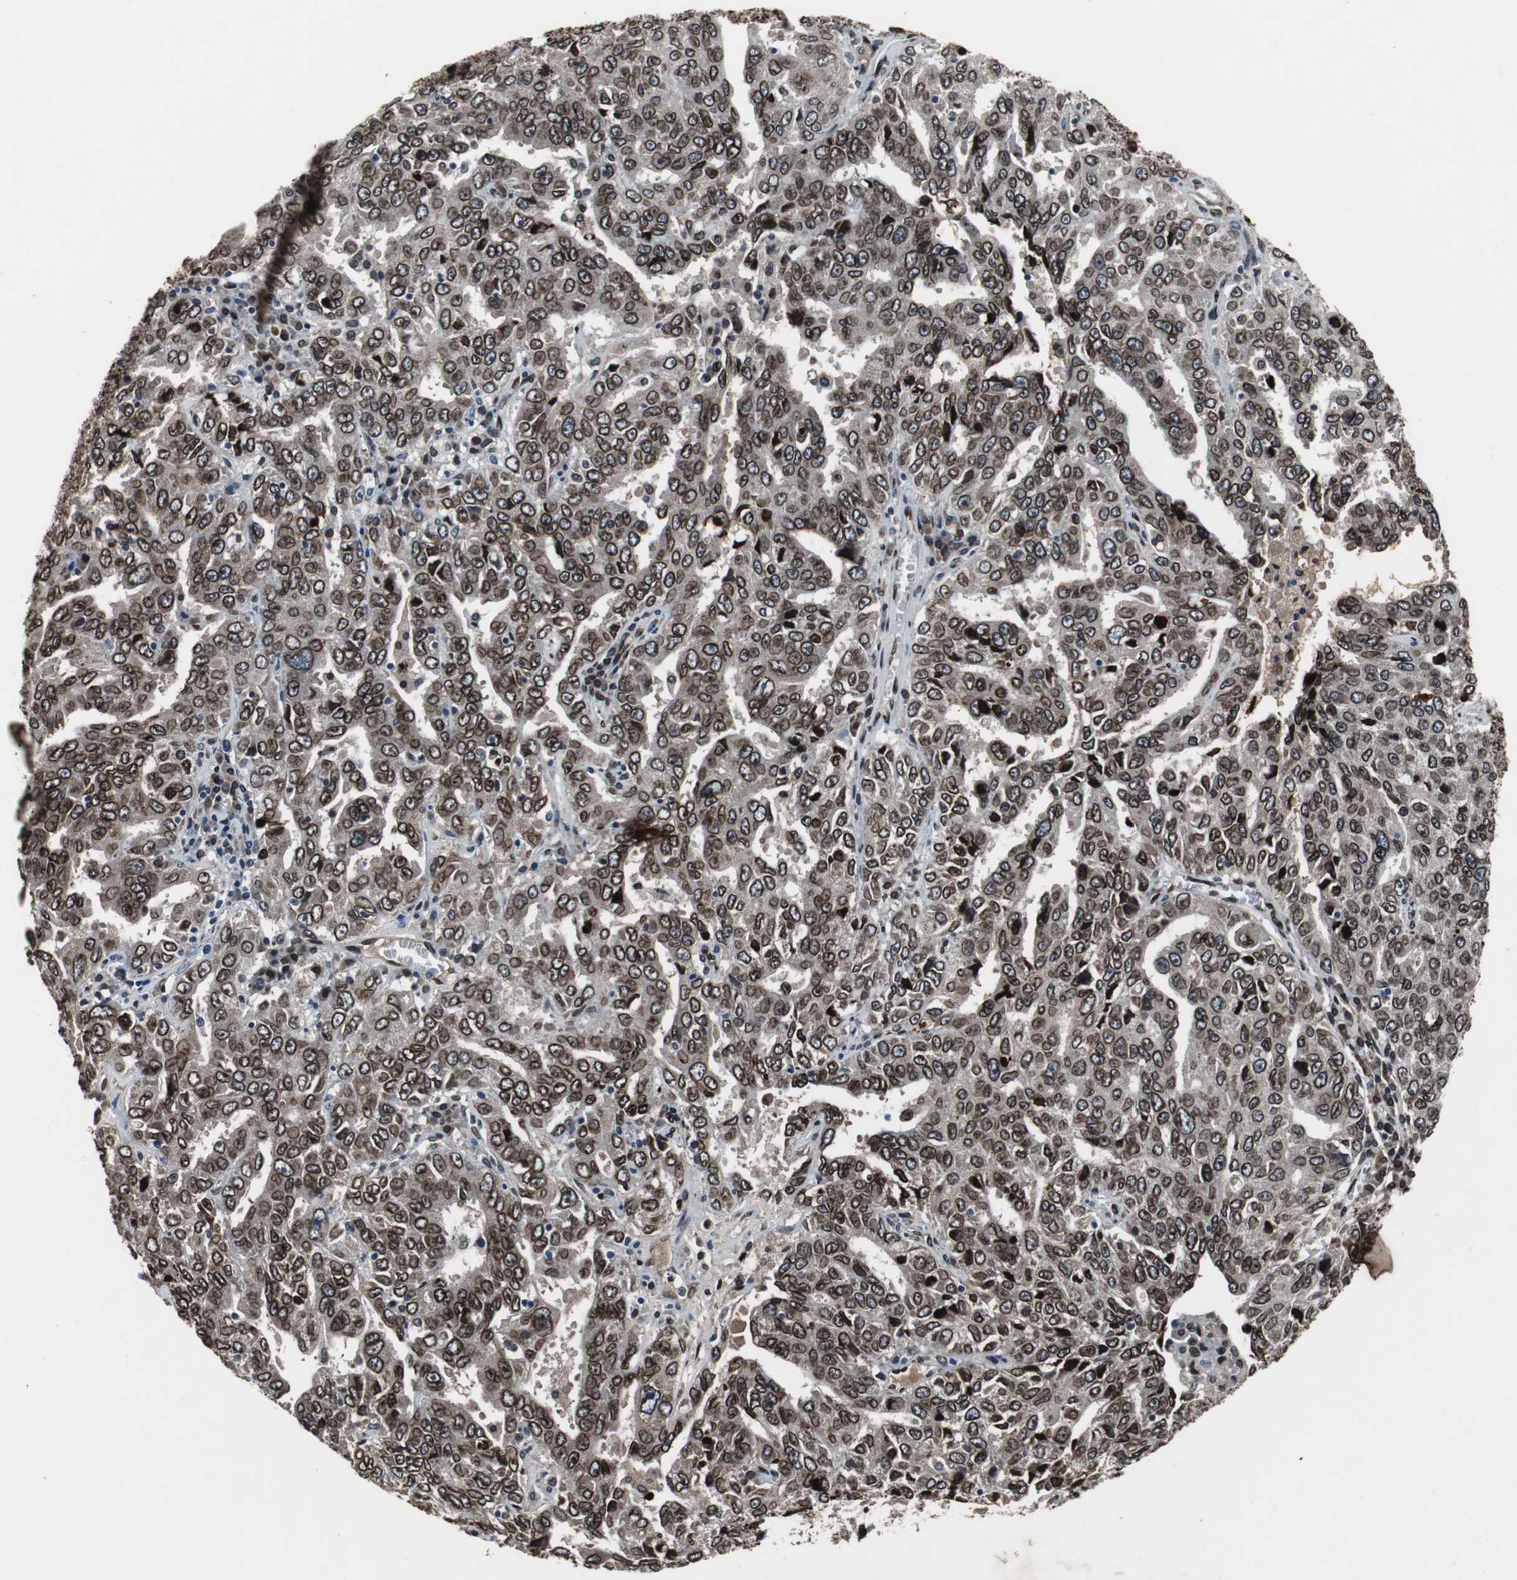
{"staining": {"intensity": "strong", "quantity": ">75%", "location": "cytoplasmic/membranous,nuclear"}, "tissue": "ovarian cancer", "cell_type": "Tumor cells", "image_type": "cancer", "snomed": [{"axis": "morphology", "description": "Carcinoma, endometroid"}, {"axis": "topography", "description": "Ovary"}], "caption": "High-power microscopy captured an immunohistochemistry histopathology image of ovarian endometroid carcinoma, revealing strong cytoplasmic/membranous and nuclear positivity in about >75% of tumor cells. (IHC, brightfield microscopy, high magnification).", "gene": "LMNA", "patient": {"sex": "female", "age": 62}}